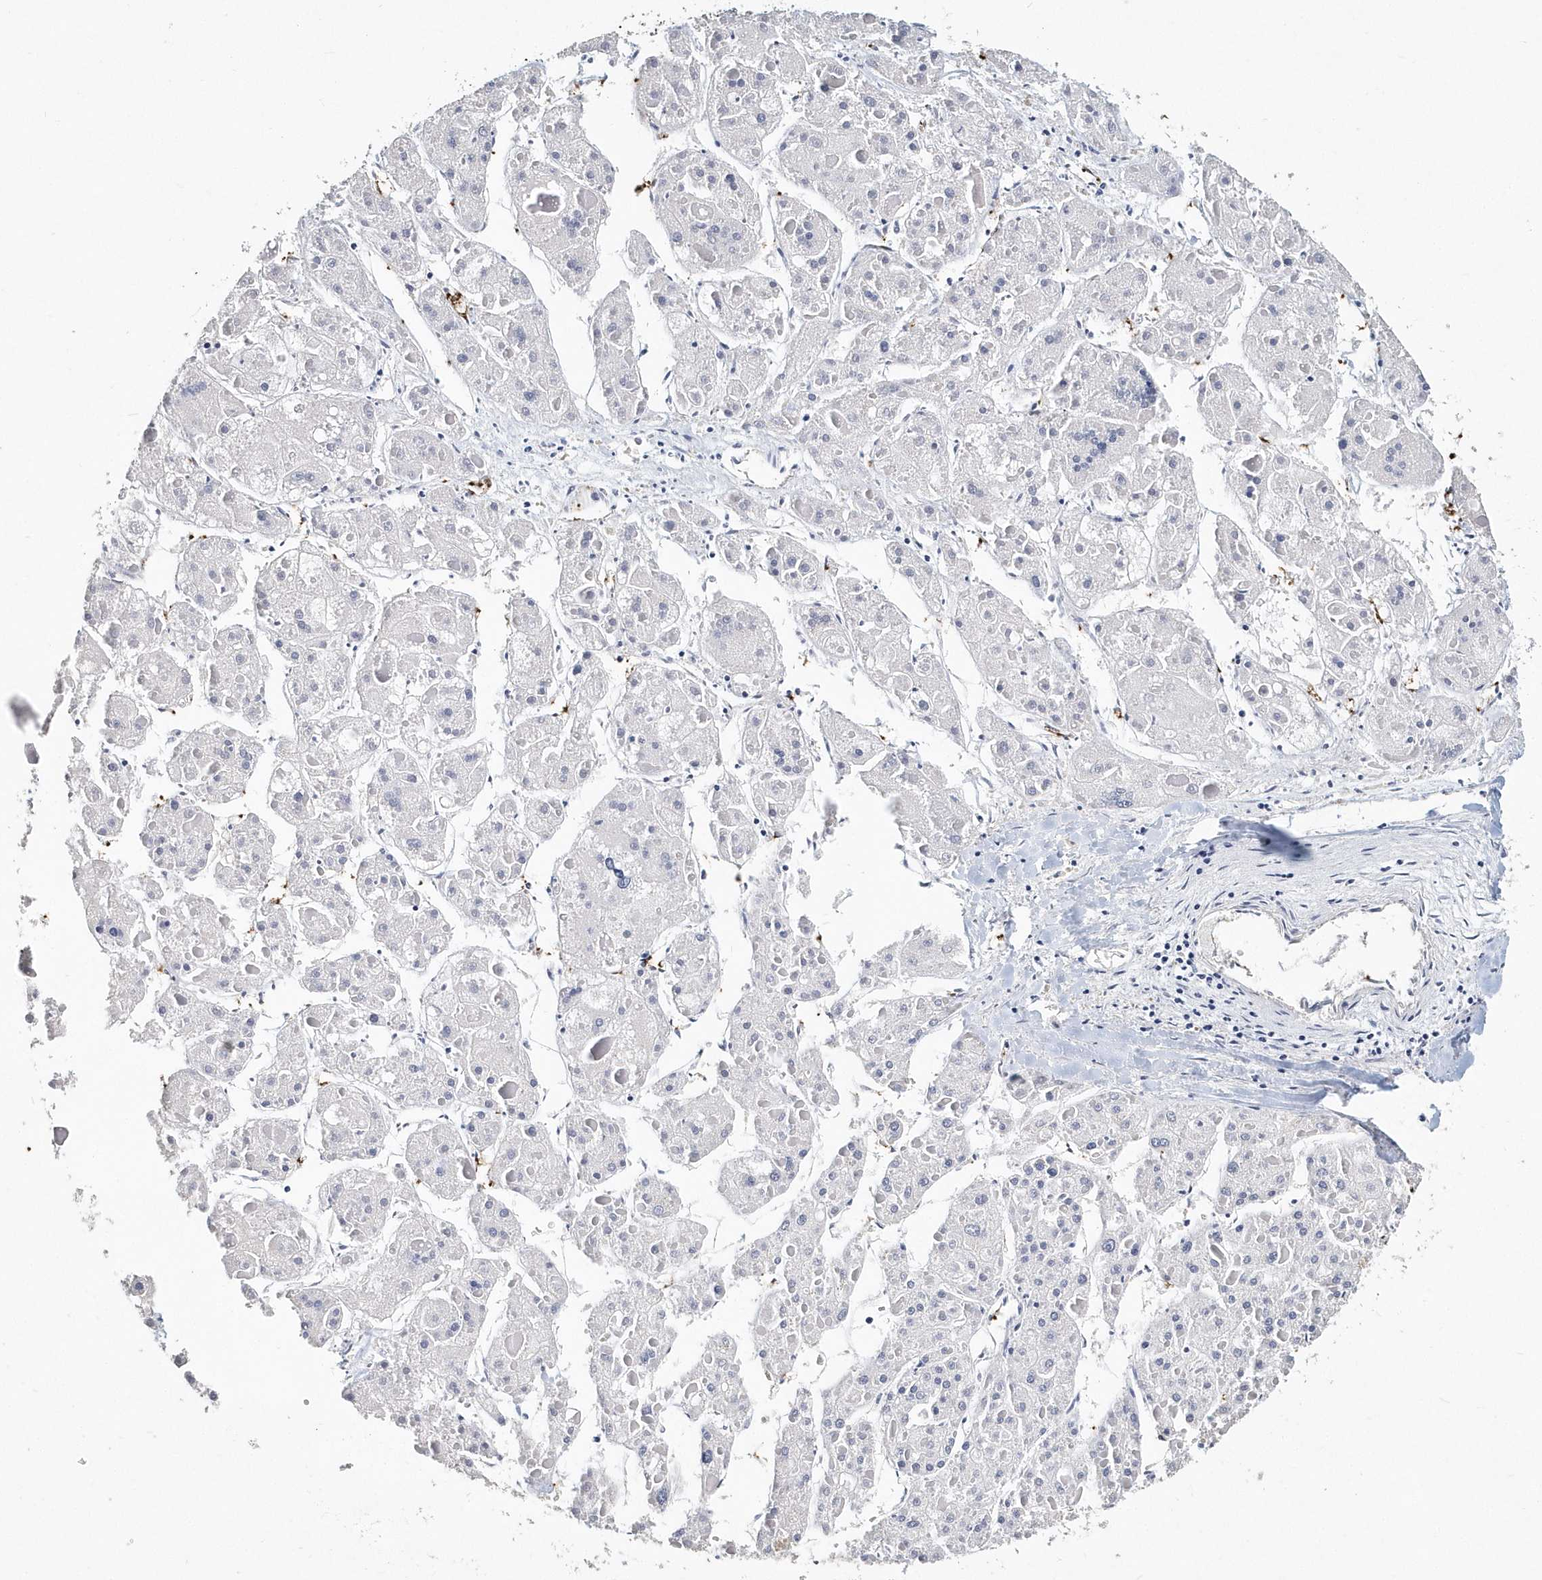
{"staining": {"intensity": "negative", "quantity": "none", "location": "none"}, "tissue": "liver cancer", "cell_type": "Tumor cells", "image_type": "cancer", "snomed": [{"axis": "morphology", "description": "Carcinoma, Hepatocellular, NOS"}, {"axis": "topography", "description": "Liver"}], "caption": "Tumor cells are negative for protein expression in human liver hepatocellular carcinoma. Nuclei are stained in blue.", "gene": "ITGA2B", "patient": {"sex": "female", "age": 73}}